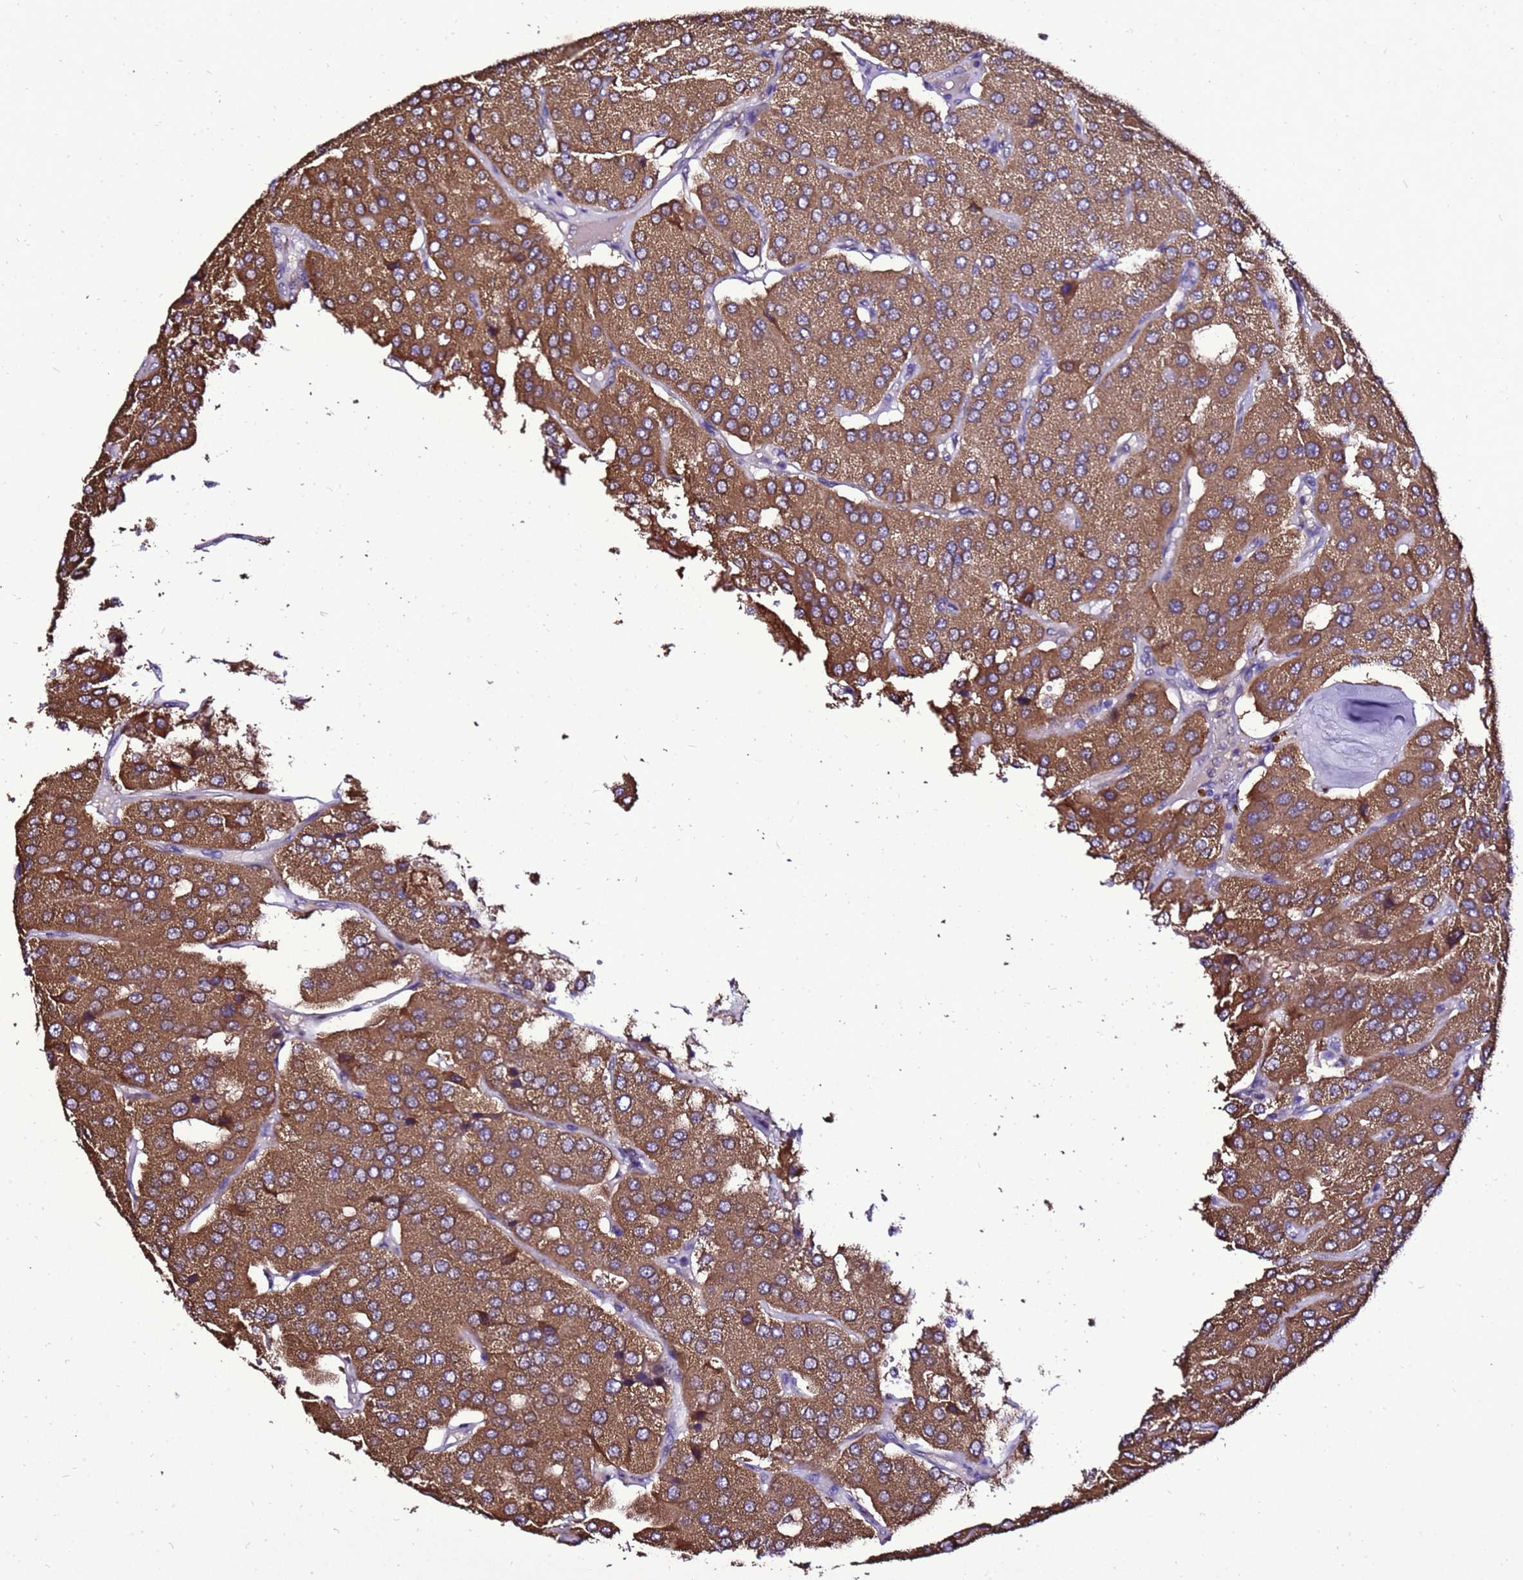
{"staining": {"intensity": "moderate", "quantity": ">75%", "location": "cytoplasmic/membranous"}, "tissue": "parathyroid gland", "cell_type": "Glandular cells", "image_type": "normal", "snomed": [{"axis": "morphology", "description": "Normal tissue, NOS"}, {"axis": "morphology", "description": "Adenoma, NOS"}, {"axis": "topography", "description": "Parathyroid gland"}], "caption": "A micrograph showing moderate cytoplasmic/membranous positivity in approximately >75% of glandular cells in normal parathyroid gland, as visualized by brown immunohistochemical staining.", "gene": "ZNF329", "patient": {"sex": "female", "age": 86}}